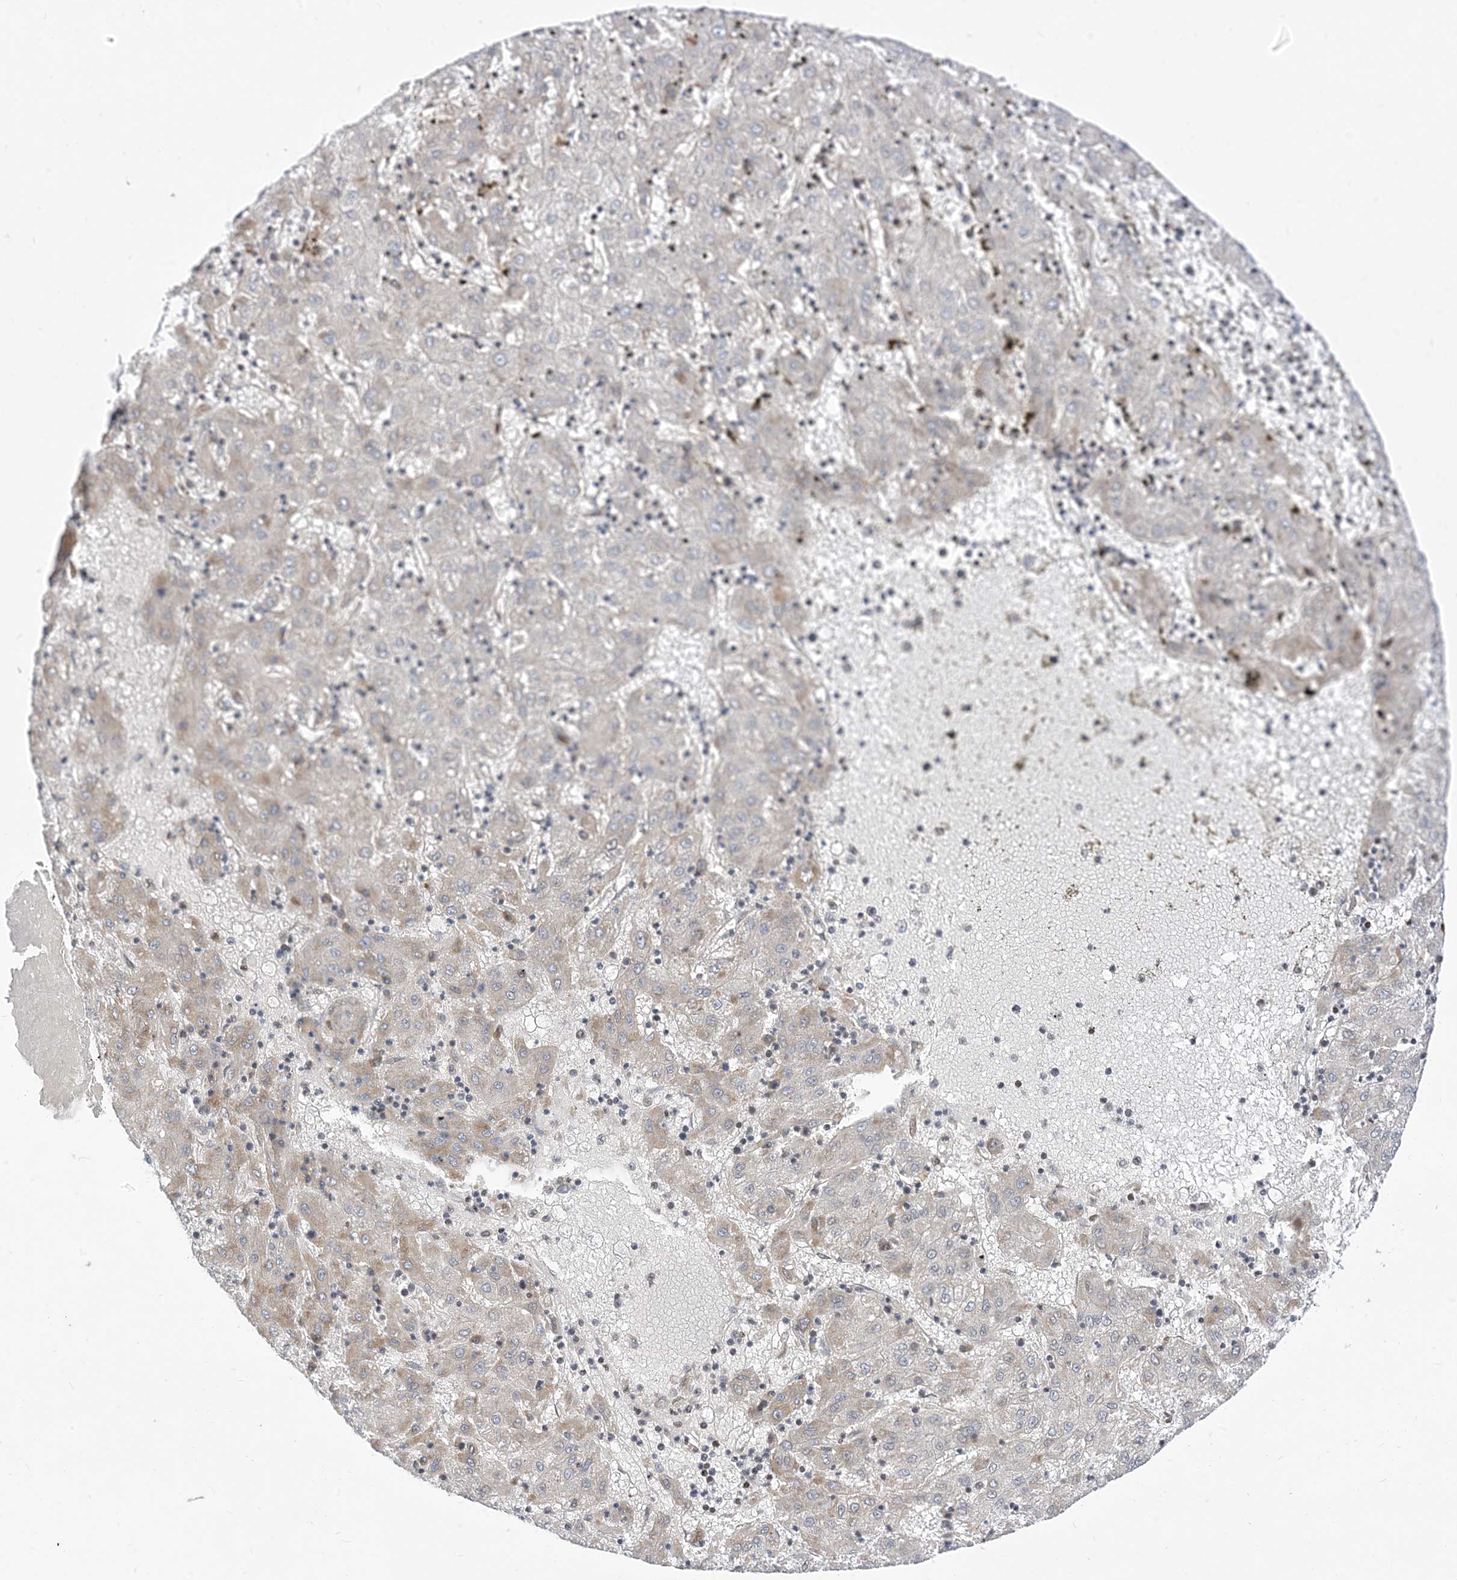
{"staining": {"intensity": "negative", "quantity": "none", "location": "none"}, "tissue": "liver cancer", "cell_type": "Tumor cells", "image_type": "cancer", "snomed": [{"axis": "morphology", "description": "Carcinoma, Hepatocellular, NOS"}, {"axis": "topography", "description": "Liver"}], "caption": "The photomicrograph demonstrates no staining of tumor cells in liver cancer (hepatocellular carcinoma). (Stains: DAB immunohistochemistry with hematoxylin counter stain, Microscopy: brightfield microscopy at high magnification).", "gene": "TYSND1", "patient": {"sex": "male", "age": 72}}